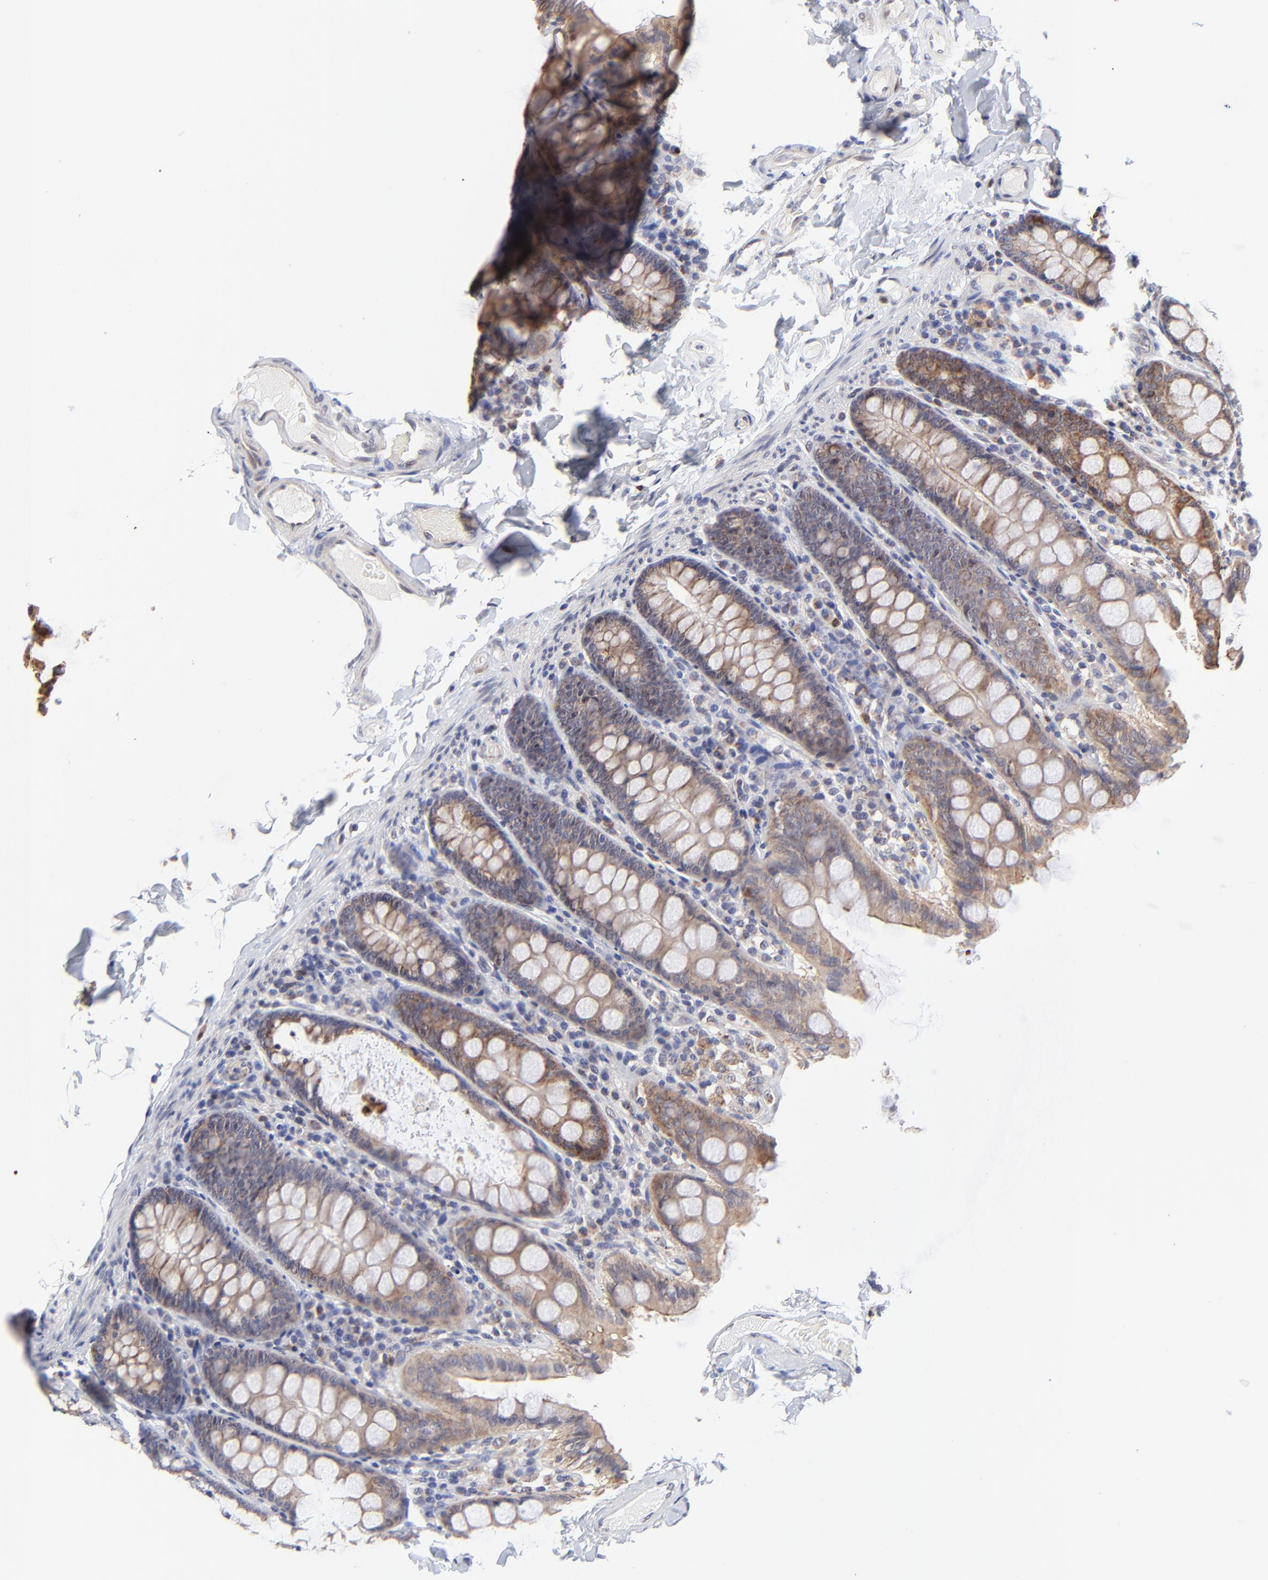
{"staining": {"intensity": "negative", "quantity": "none", "location": "none"}, "tissue": "colon", "cell_type": "Endothelial cells", "image_type": "normal", "snomed": [{"axis": "morphology", "description": "Normal tissue, NOS"}, {"axis": "topography", "description": "Colon"}], "caption": "This is a image of immunohistochemistry staining of unremarkable colon, which shows no expression in endothelial cells.", "gene": "FBXL12", "patient": {"sex": "female", "age": 61}}